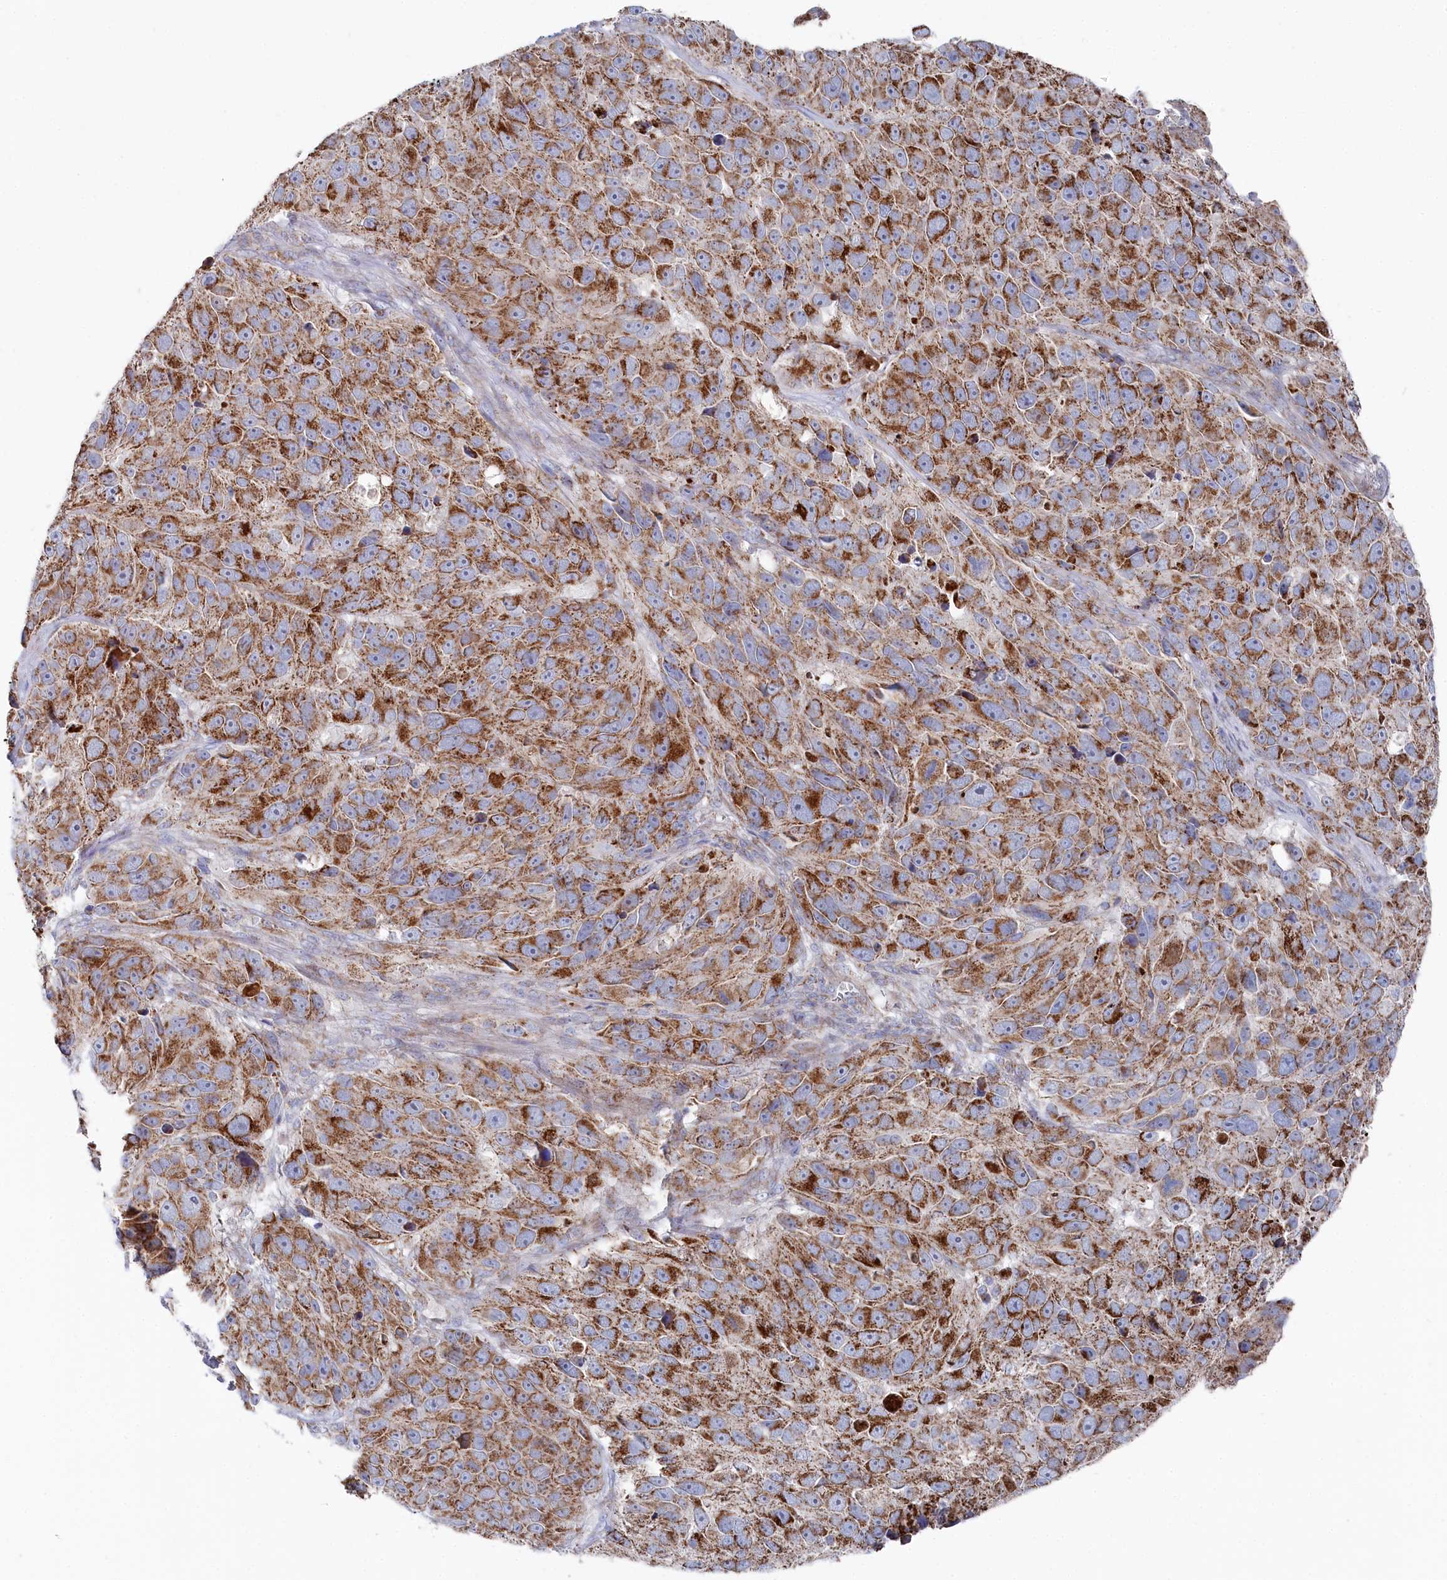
{"staining": {"intensity": "strong", "quantity": ">75%", "location": "cytoplasmic/membranous"}, "tissue": "melanoma", "cell_type": "Tumor cells", "image_type": "cancer", "snomed": [{"axis": "morphology", "description": "Malignant melanoma, NOS"}, {"axis": "topography", "description": "Skin"}], "caption": "Protein expression analysis of malignant melanoma exhibits strong cytoplasmic/membranous positivity in about >75% of tumor cells.", "gene": "GLS2", "patient": {"sex": "male", "age": 84}}